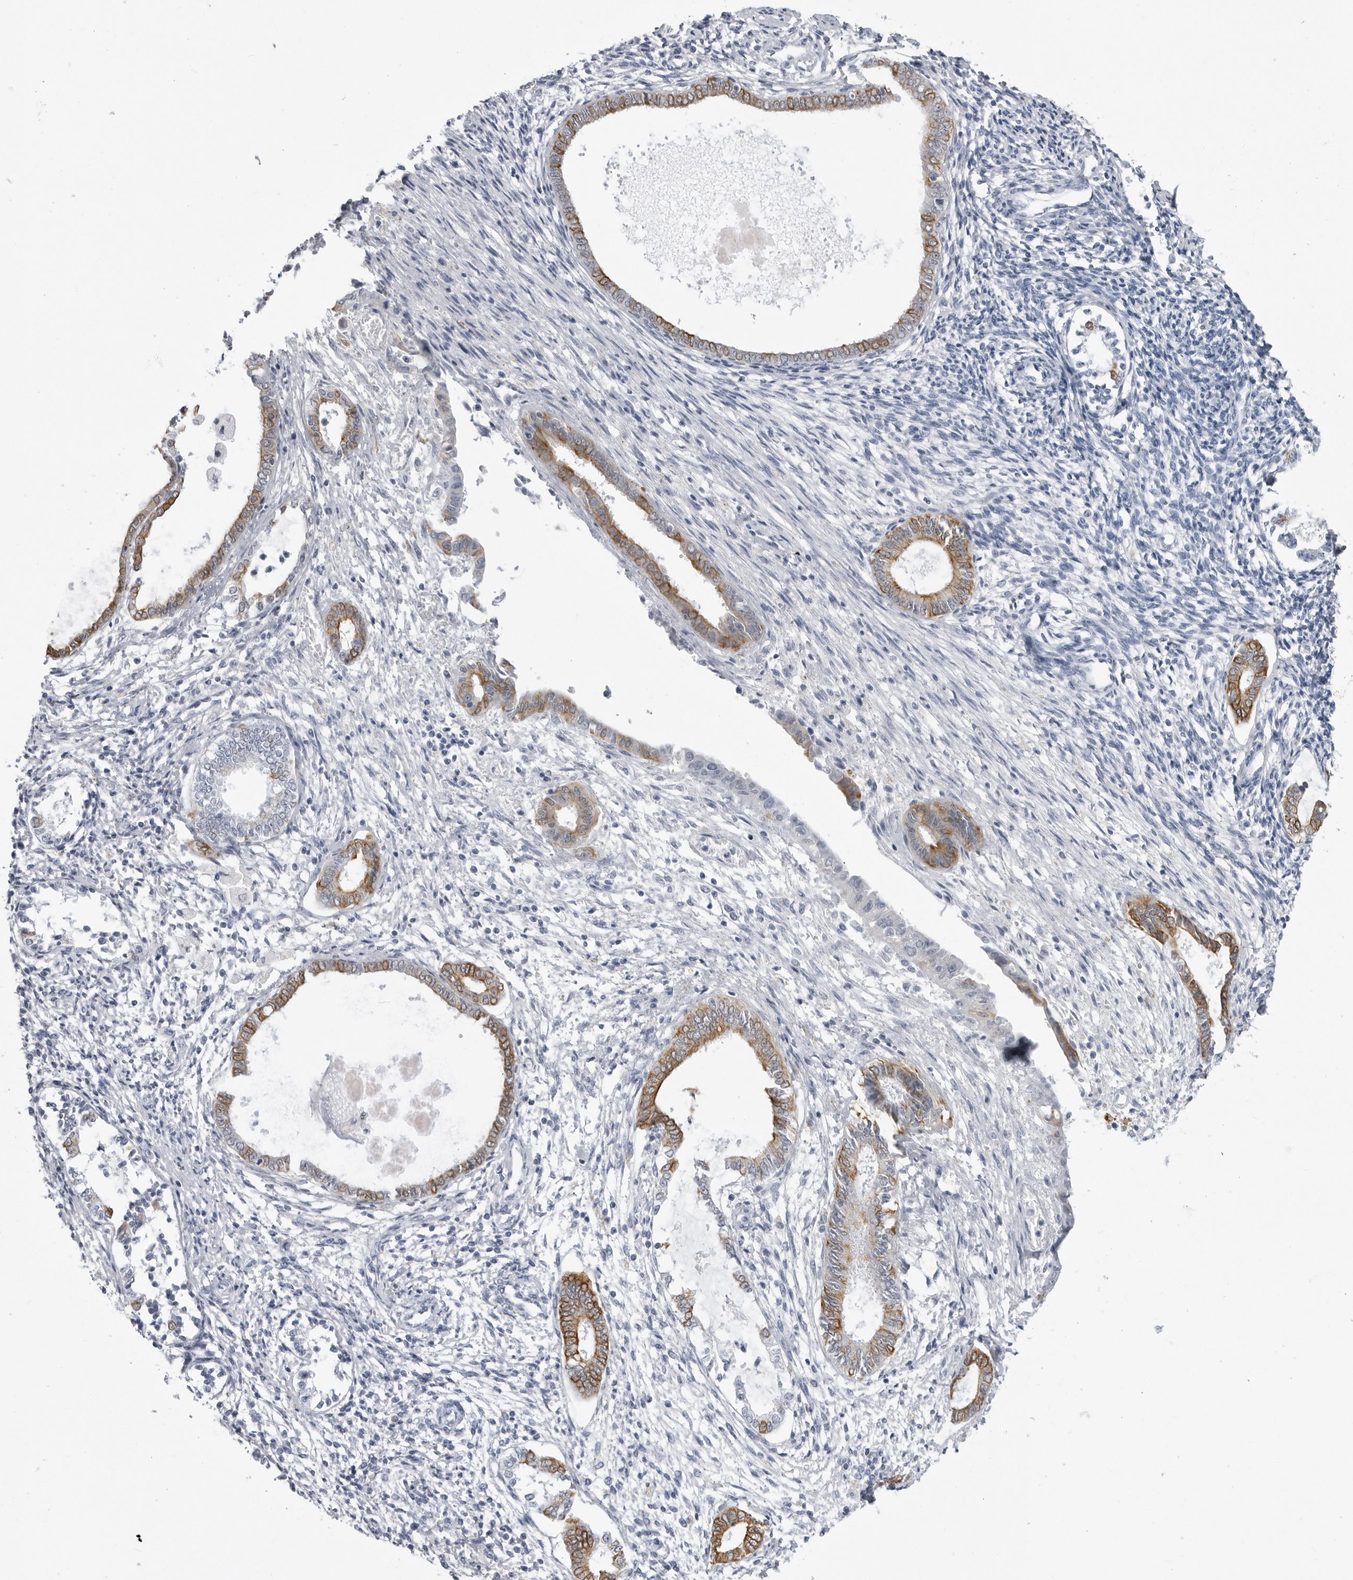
{"staining": {"intensity": "negative", "quantity": "none", "location": "none"}, "tissue": "endometrium", "cell_type": "Cells in endometrial stroma", "image_type": "normal", "snomed": [{"axis": "morphology", "description": "Normal tissue, NOS"}, {"axis": "topography", "description": "Endometrium"}], "caption": "Immunohistochemistry histopathology image of unremarkable endometrium stained for a protein (brown), which shows no positivity in cells in endometrial stroma.", "gene": "SERPINF2", "patient": {"sex": "female", "age": 56}}